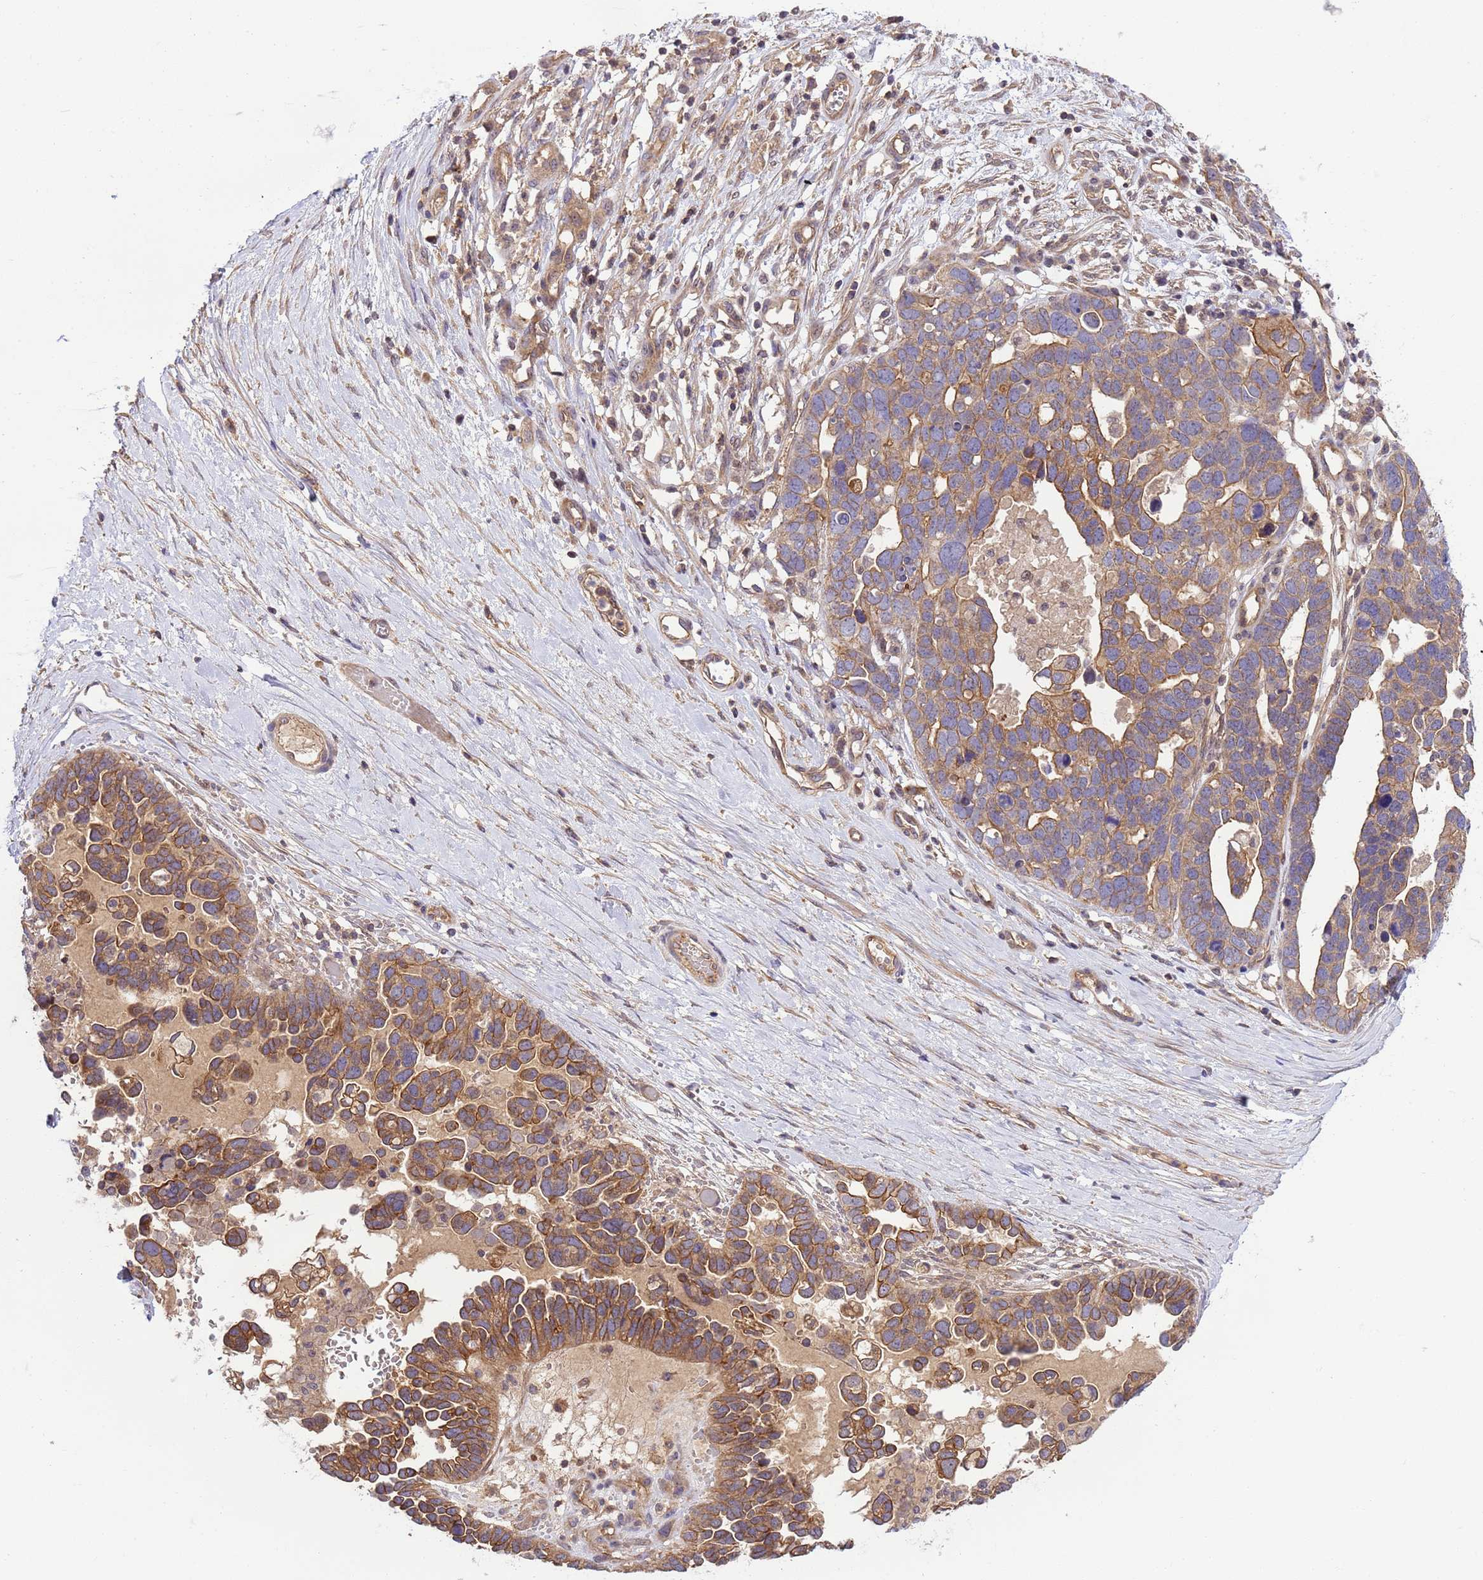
{"staining": {"intensity": "moderate", "quantity": ">75%", "location": "cytoplasmic/membranous"}, "tissue": "ovarian cancer", "cell_type": "Tumor cells", "image_type": "cancer", "snomed": [{"axis": "morphology", "description": "Cystadenocarcinoma, serous, NOS"}, {"axis": "topography", "description": "Ovary"}], "caption": "Protein expression analysis of human ovarian serous cystadenocarcinoma reveals moderate cytoplasmic/membranous positivity in approximately >75% of tumor cells.", "gene": "SMCO3", "patient": {"sex": "female", "age": 54}}